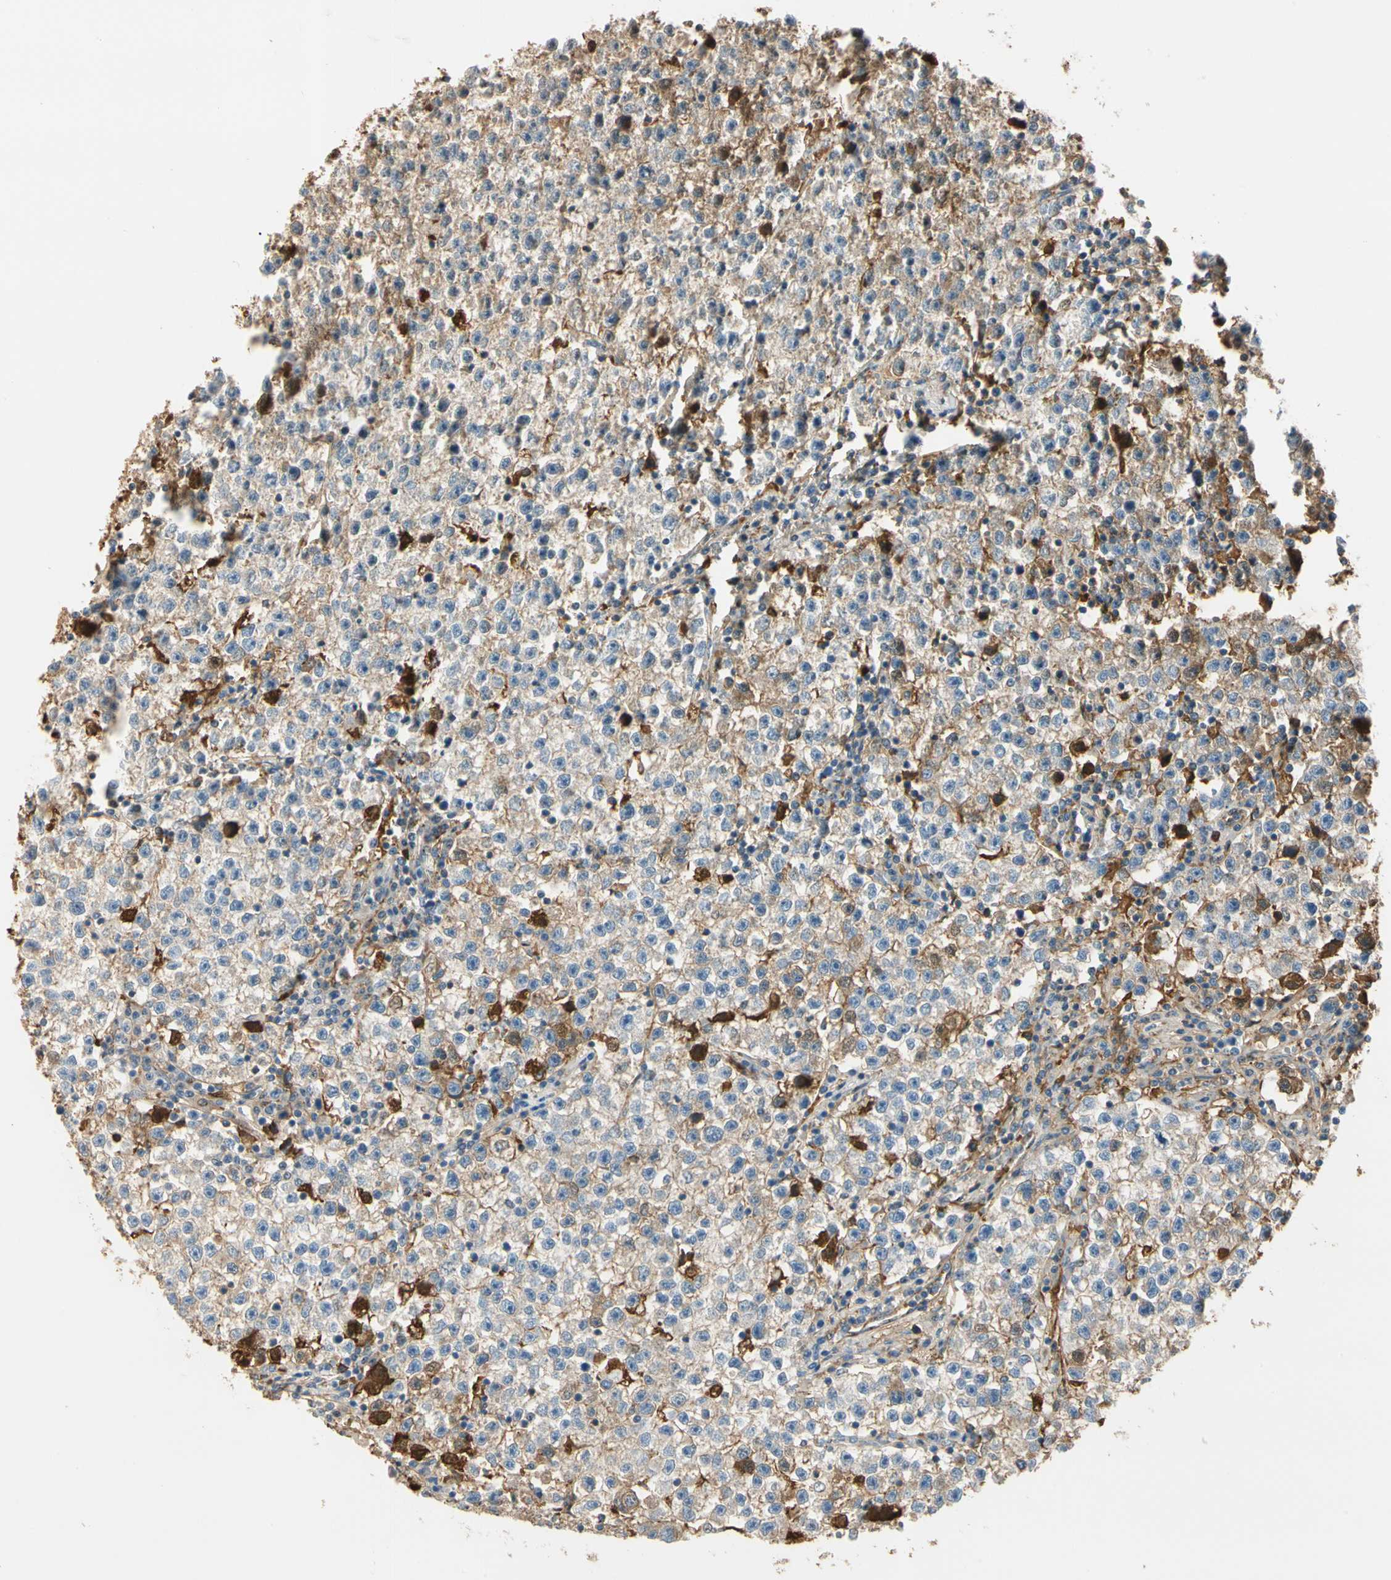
{"staining": {"intensity": "moderate", "quantity": ">75%", "location": "cytoplasmic/membranous"}, "tissue": "testis cancer", "cell_type": "Tumor cells", "image_type": "cancer", "snomed": [{"axis": "morphology", "description": "Seminoma, NOS"}, {"axis": "topography", "description": "Testis"}], "caption": "Human testis seminoma stained for a protein (brown) reveals moderate cytoplasmic/membranous positive expression in about >75% of tumor cells.", "gene": "LAMB3", "patient": {"sex": "male", "age": 22}}